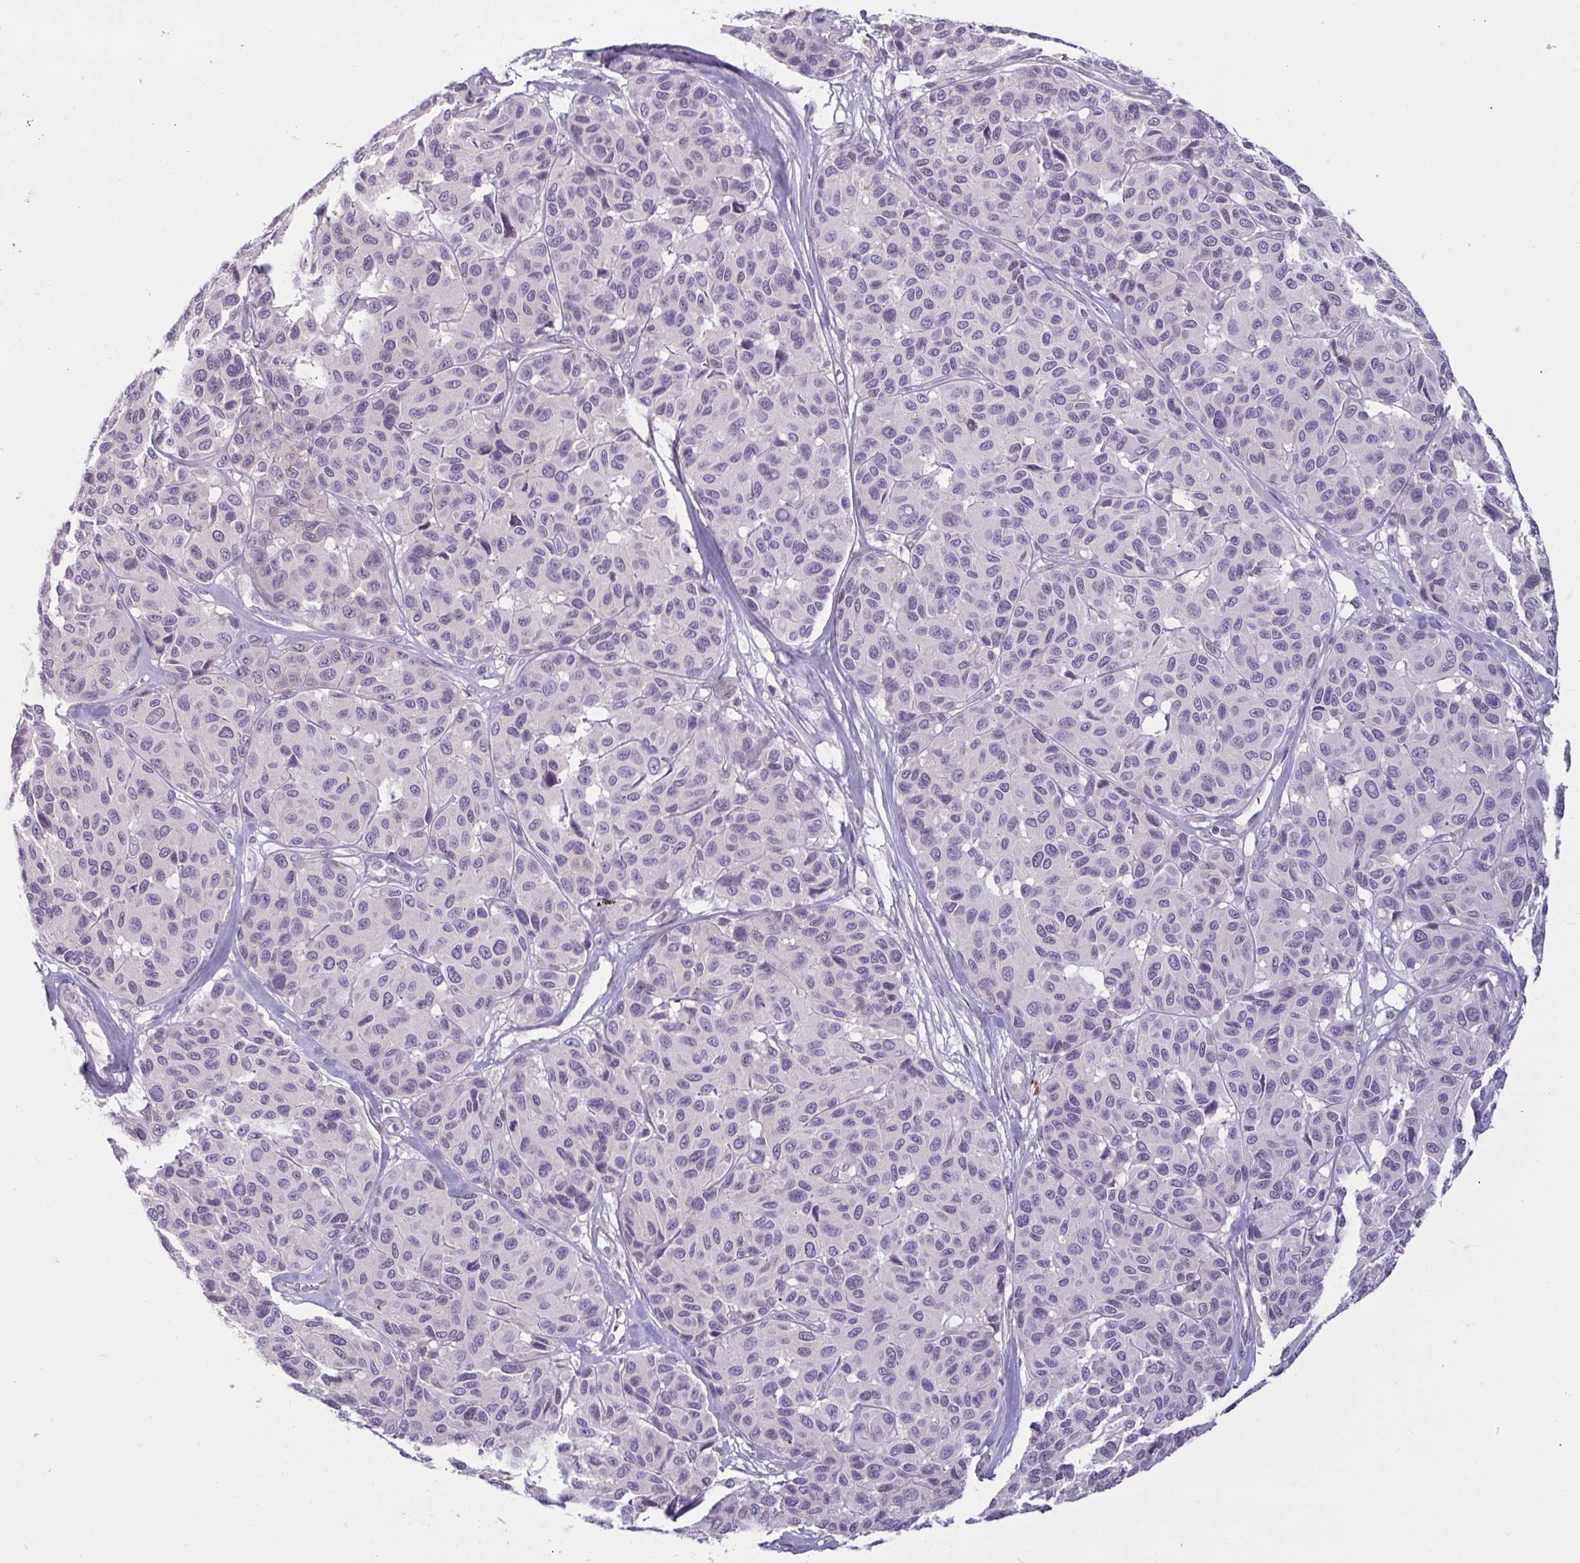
{"staining": {"intensity": "negative", "quantity": "none", "location": "none"}, "tissue": "melanoma", "cell_type": "Tumor cells", "image_type": "cancer", "snomed": [{"axis": "morphology", "description": "Malignant melanoma, NOS"}, {"axis": "topography", "description": "Skin"}], "caption": "Immunohistochemical staining of melanoma exhibits no significant expression in tumor cells. (DAB (3,3'-diaminobenzidine) immunohistochemistry with hematoxylin counter stain).", "gene": "TBC1D4", "patient": {"sex": "female", "age": 66}}